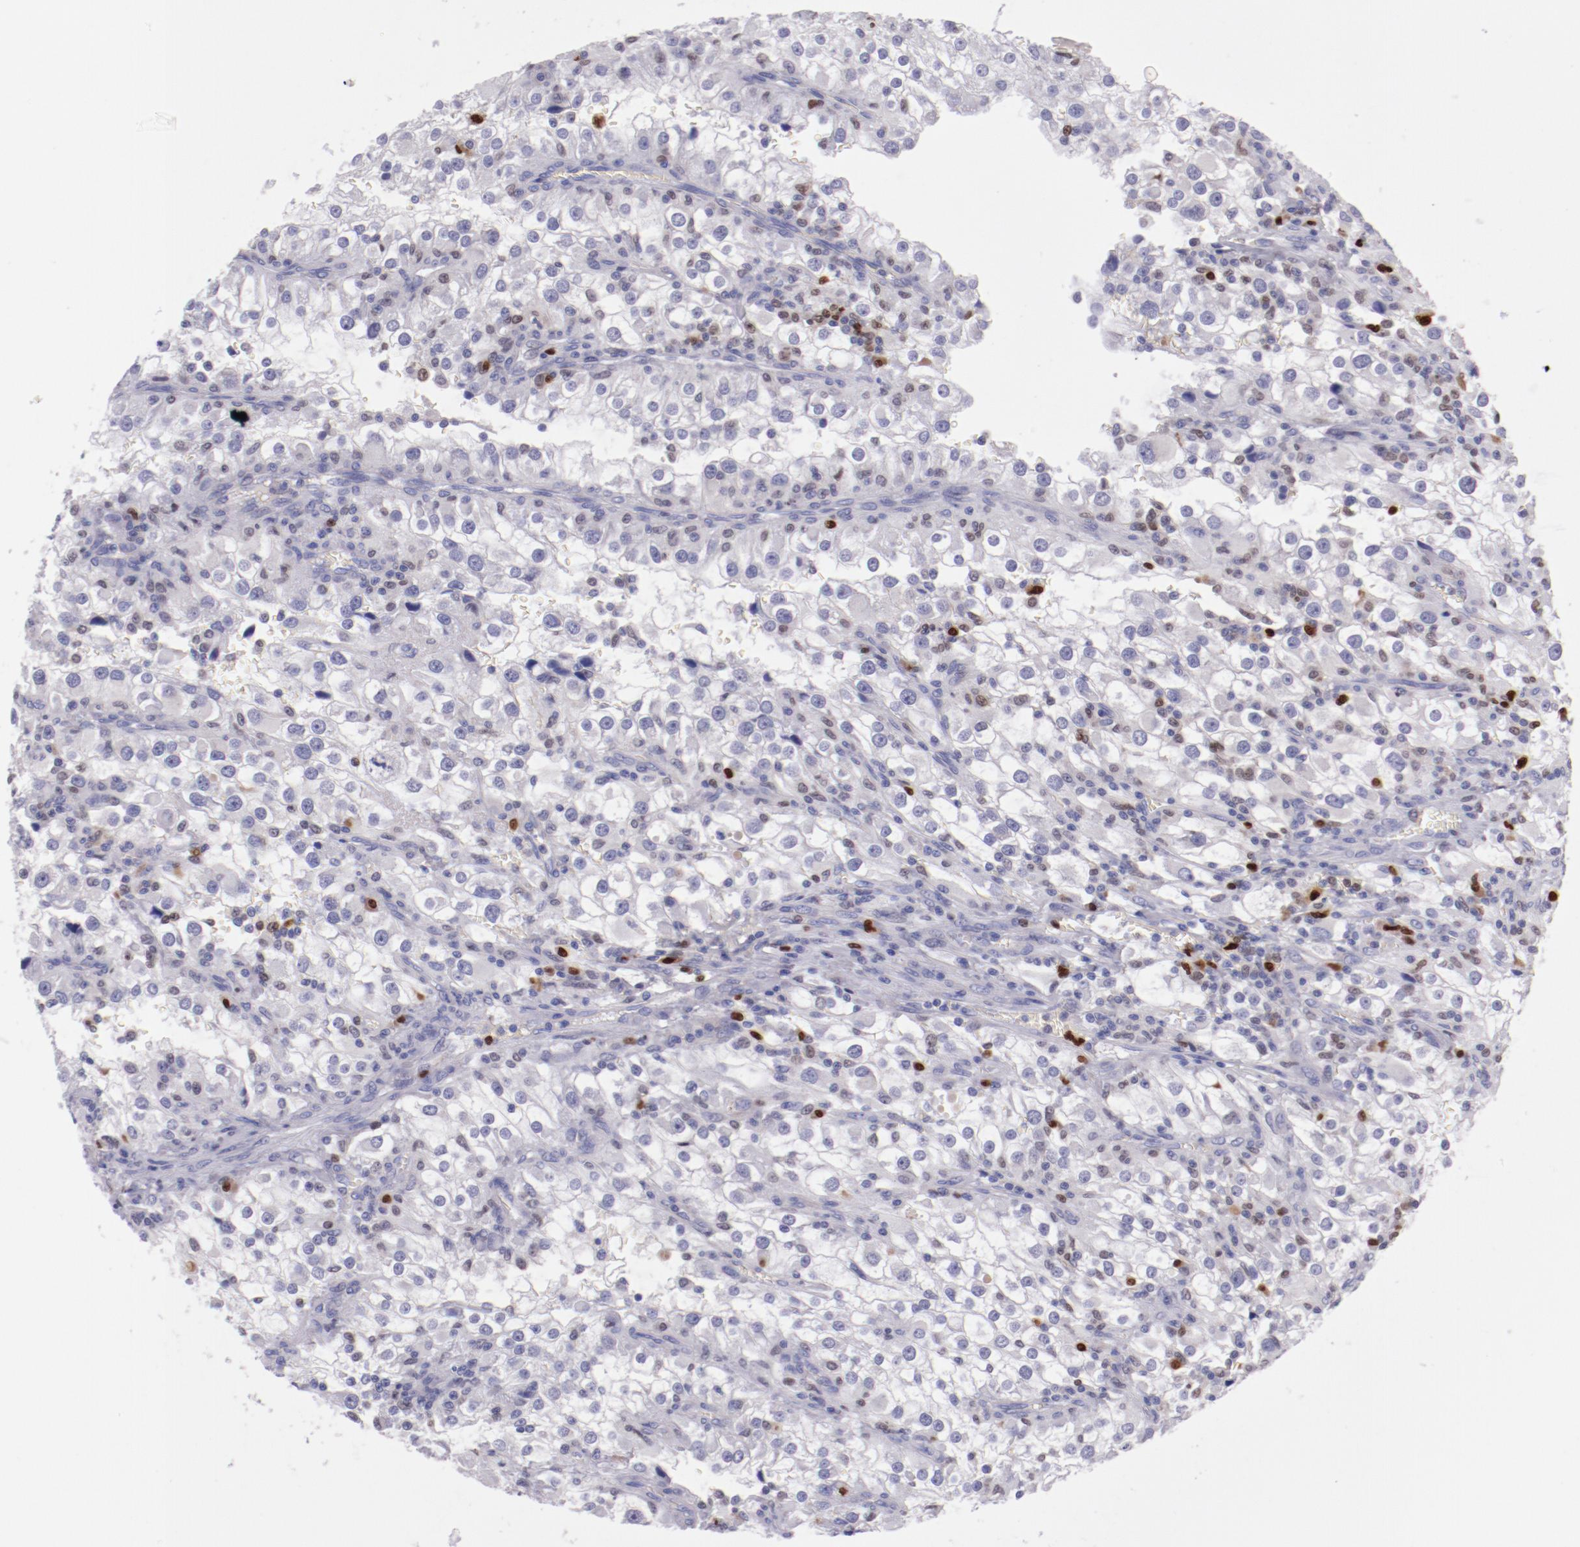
{"staining": {"intensity": "negative", "quantity": "none", "location": "none"}, "tissue": "renal cancer", "cell_type": "Tumor cells", "image_type": "cancer", "snomed": [{"axis": "morphology", "description": "Adenocarcinoma, NOS"}, {"axis": "topography", "description": "Kidney"}], "caption": "Immunohistochemical staining of renal cancer (adenocarcinoma) reveals no significant positivity in tumor cells.", "gene": "IRF8", "patient": {"sex": "female", "age": 52}}